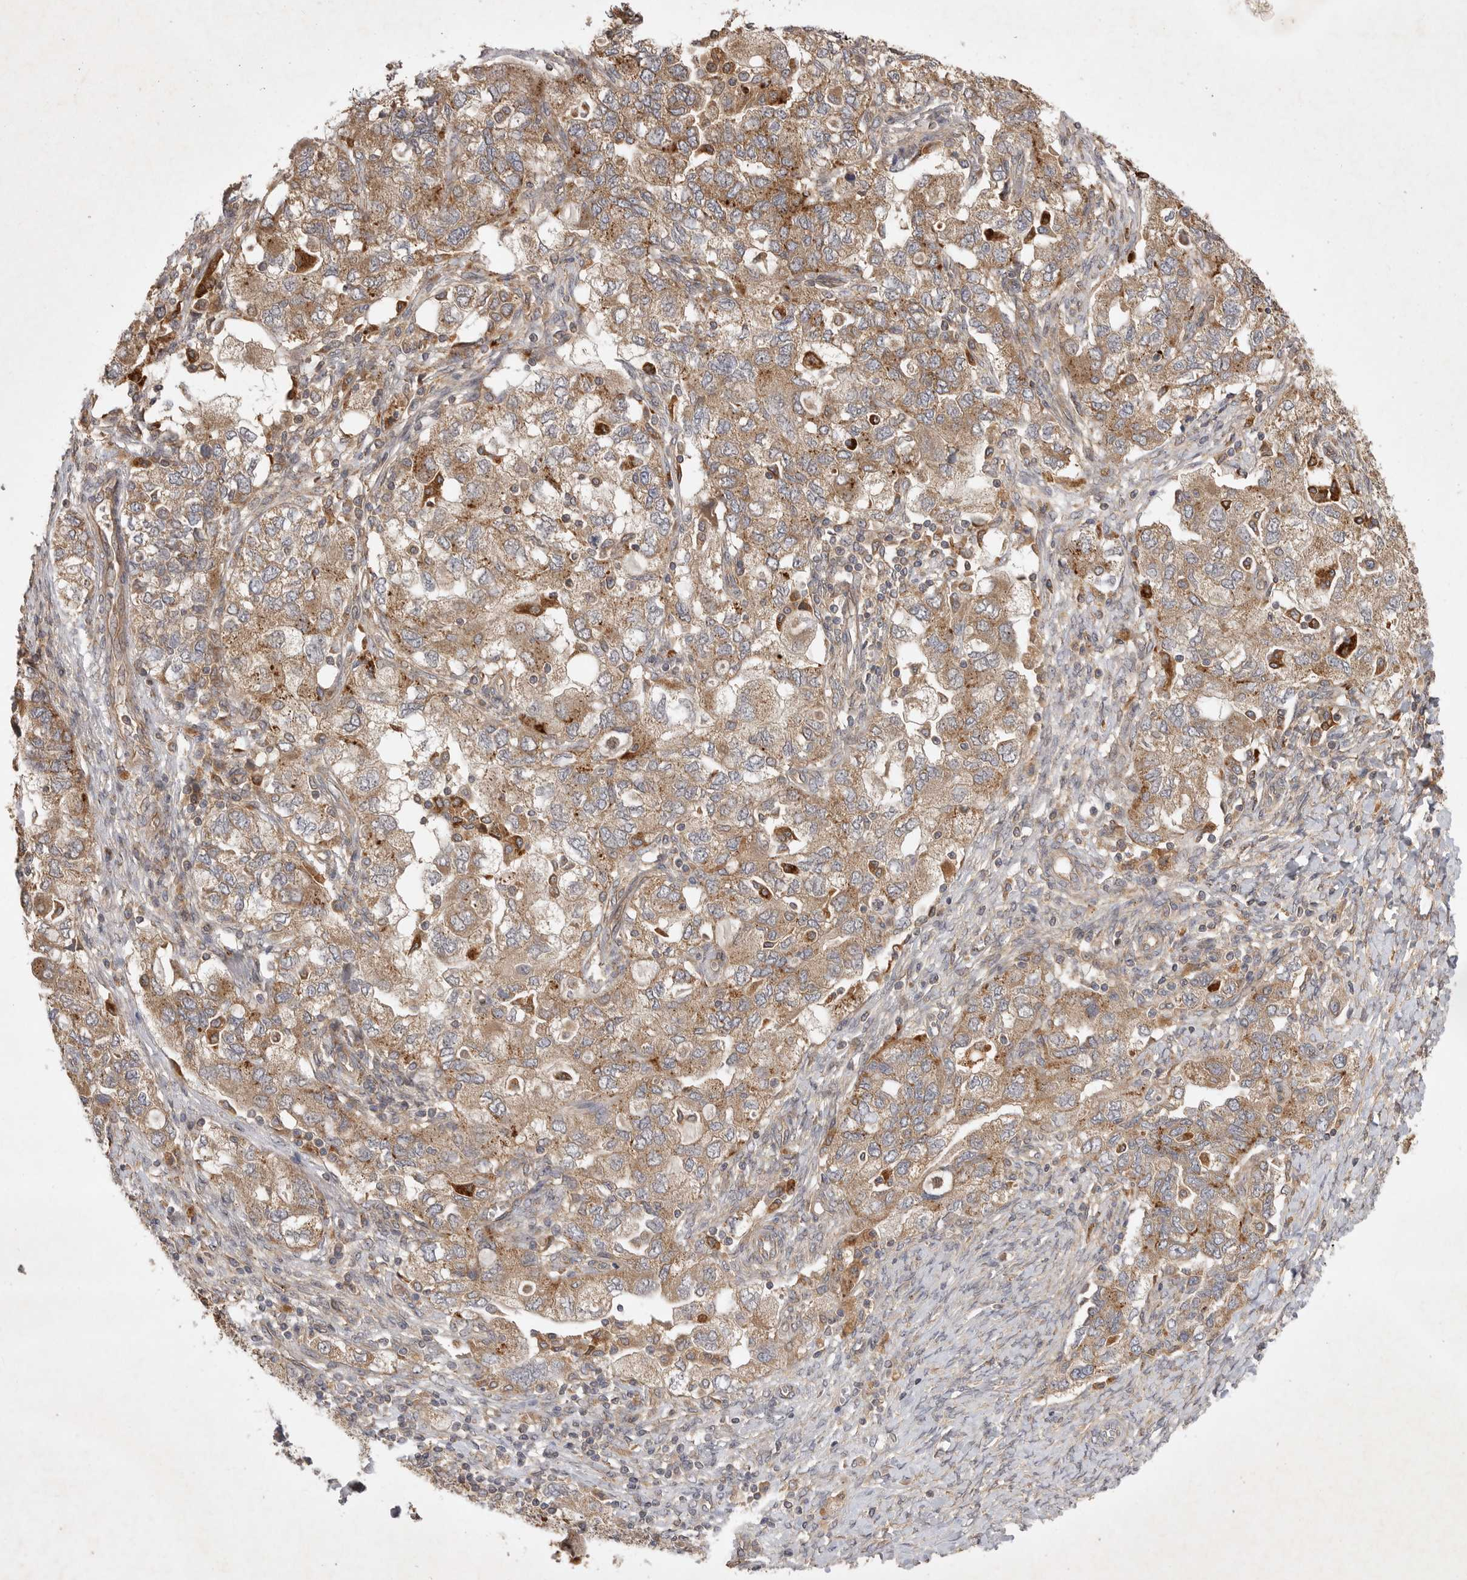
{"staining": {"intensity": "moderate", "quantity": ">75%", "location": "cytoplasmic/membranous"}, "tissue": "ovarian cancer", "cell_type": "Tumor cells", "image_type": "cancer", "snomed": [{"axis": "morphology", "description": "Carcinoma, NOS"}, {"axis": "morphology", "description": "Cystadenocarcinoma, serous, NOS"}, {"axis": "topography", "description": "Ovary"}], "caption": "There is medium levels of moderate cytoplasmic/membranous expression in tumor cells of carcinoma (ovarian), as demonstrated by immunohistochemical staining (brown color).", "gene": "ZNF232", "patient": {"sex": "female", "age": 69}}